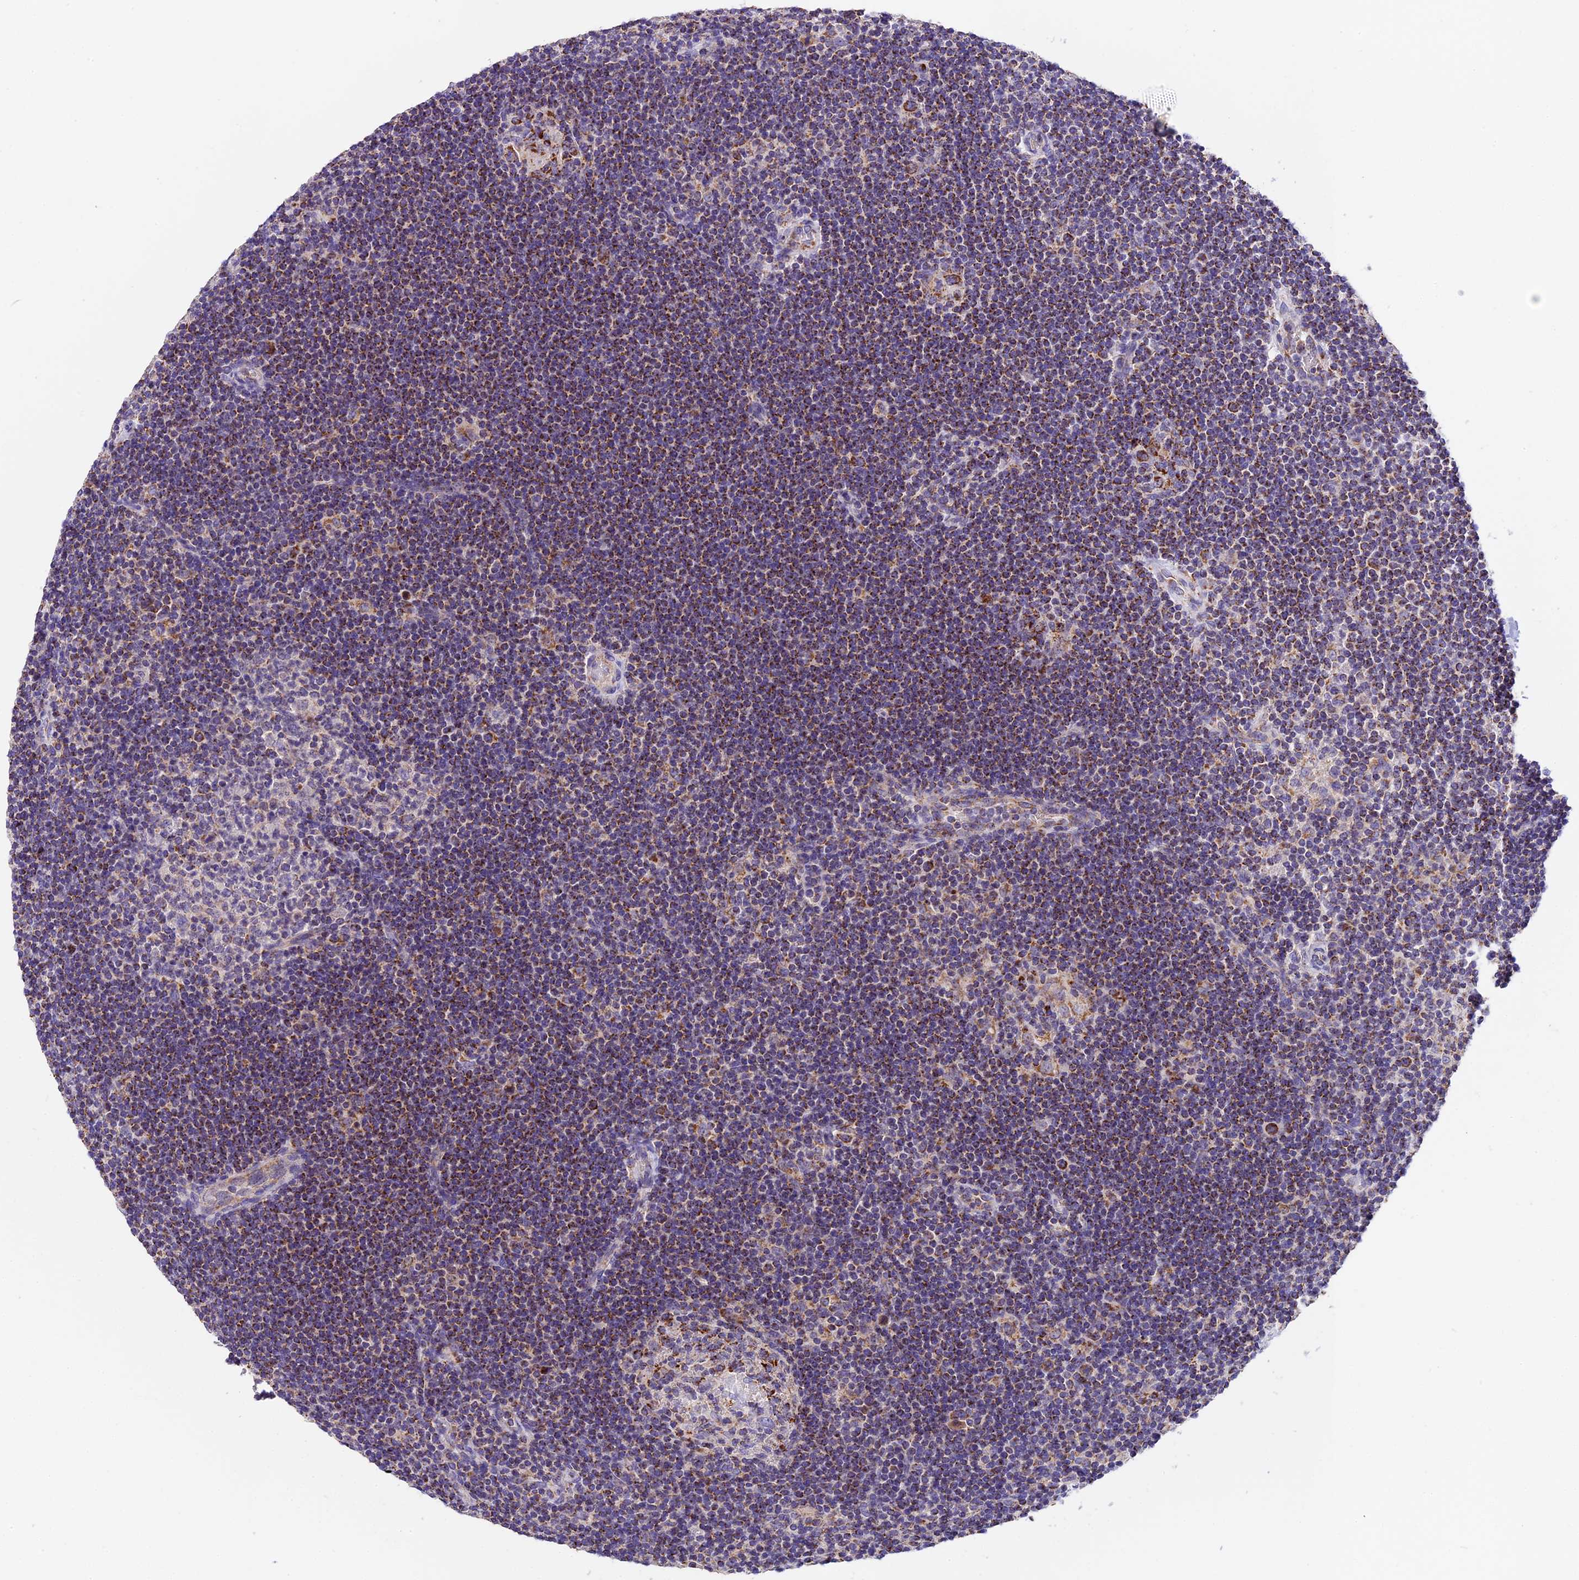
{"staining": {"intensity": "moderate", "quantity": ">75%", "location": "cytoplasmic/membranous"}, "tissue": "lymphoma", "cell_type": "Tumor cells", "image_type": "cancer", "snomed": [{"axis": "morphology", "description": "Hodgkin's disease, NOS"}, {"axis": "topography", "description": "Lymph node"}], "caption": "The photomicrograph demonstrates immunohistochemical staining of lymphoma. There is moderate cytoplasmic/membranous expression is present in about >75% of tumor cells.", "gene": "MGME1", "patient": {"sex": "female", "age": 57}}